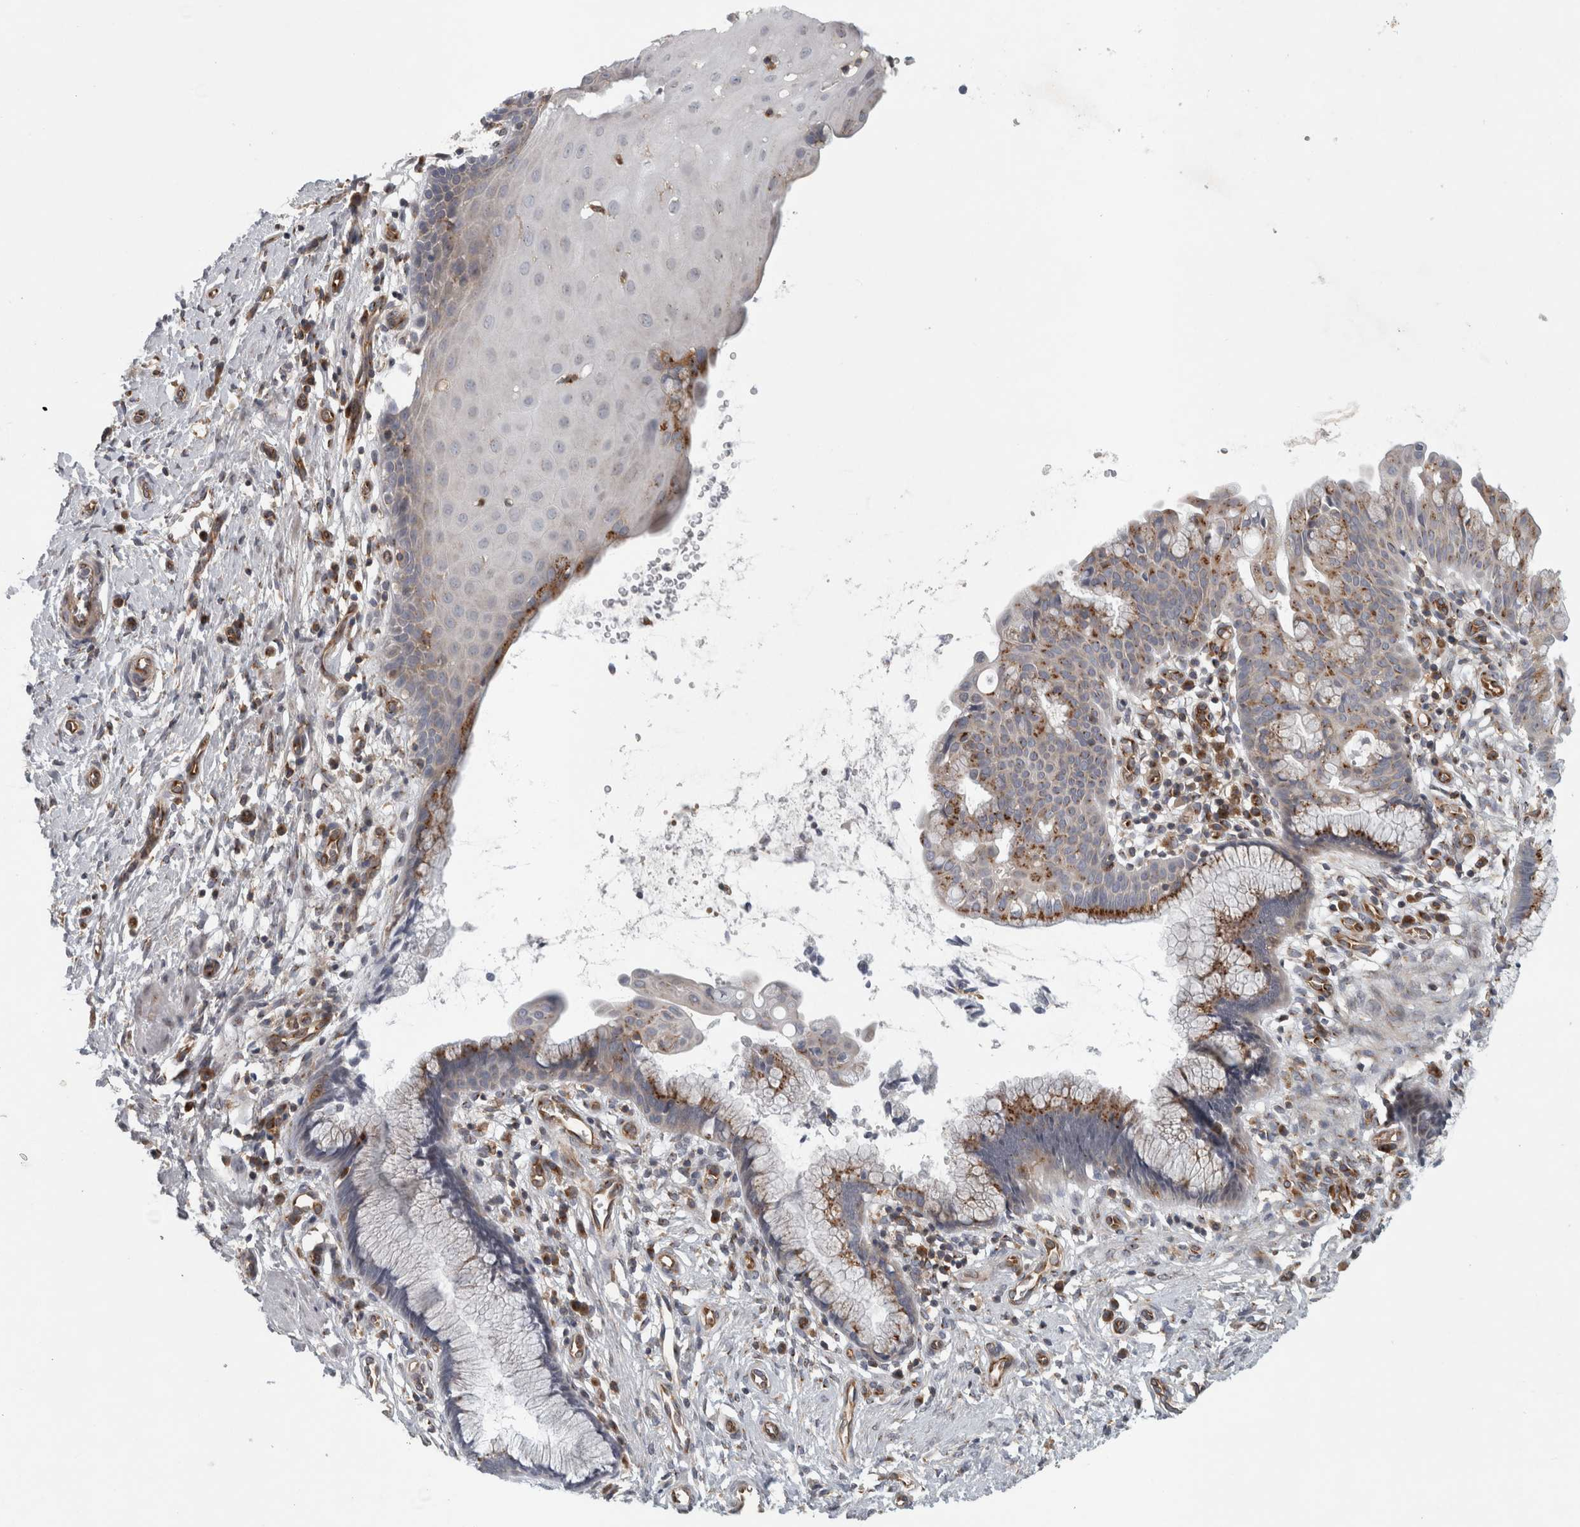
{"staining": {"intensity": "moderate", "quantity": ">75%", "location": "cytoplasmic/membranous"}, "tissue": "cervix", "cell_type": "Glandular cells", "image_type": "normal", "snomed": [{"axis": "morphology", "description": "Normal tissue, NOS"}, {"axis": "topography", "description": "Cervix"}], "caption": "Moderate cytoplasmic/membranous protein staining is identified in about >75% of glandular cells in cervix.", "gene": "PEX6", "patient": {"sex": "female", "age": 75}}